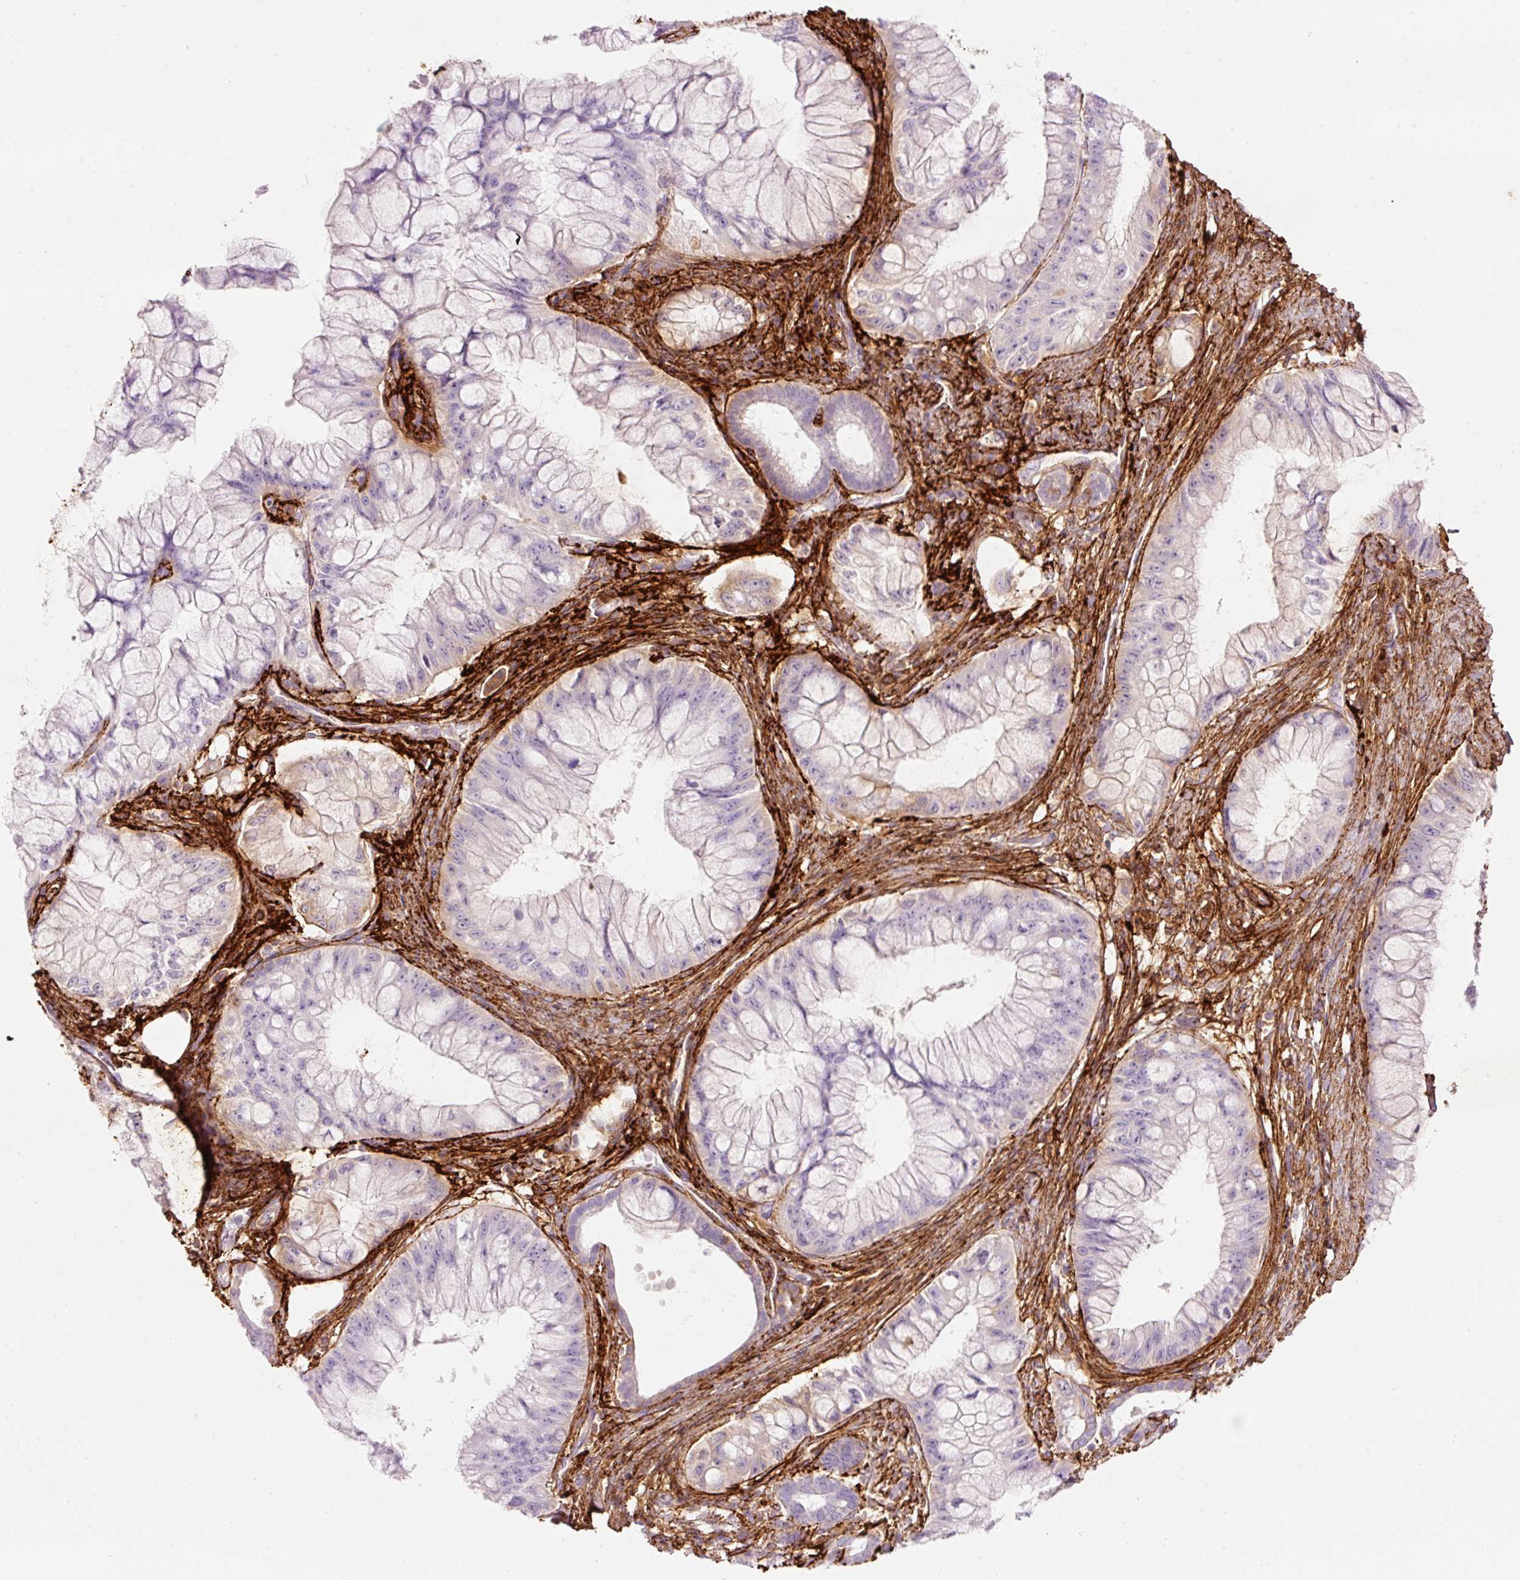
{"staining": {"intensity": "negative", "quantity": "none", "location": "none"}, "tissue": "pancreatic cancer", "cell_type": "Tumor cells", "image_type": "cancer", "snomed": [{"axis": "morphology", "description": "Adenocarcinoma, NOS"}, {"axis": "topography", "description": "Pancreas"}], "caption": "Protein analysis of adenocarcinoma (pancreatic) shows no significant positivity in tumor cells.", "gene": "MFAP4", "patient": {"sex": "male", "age": 48}}